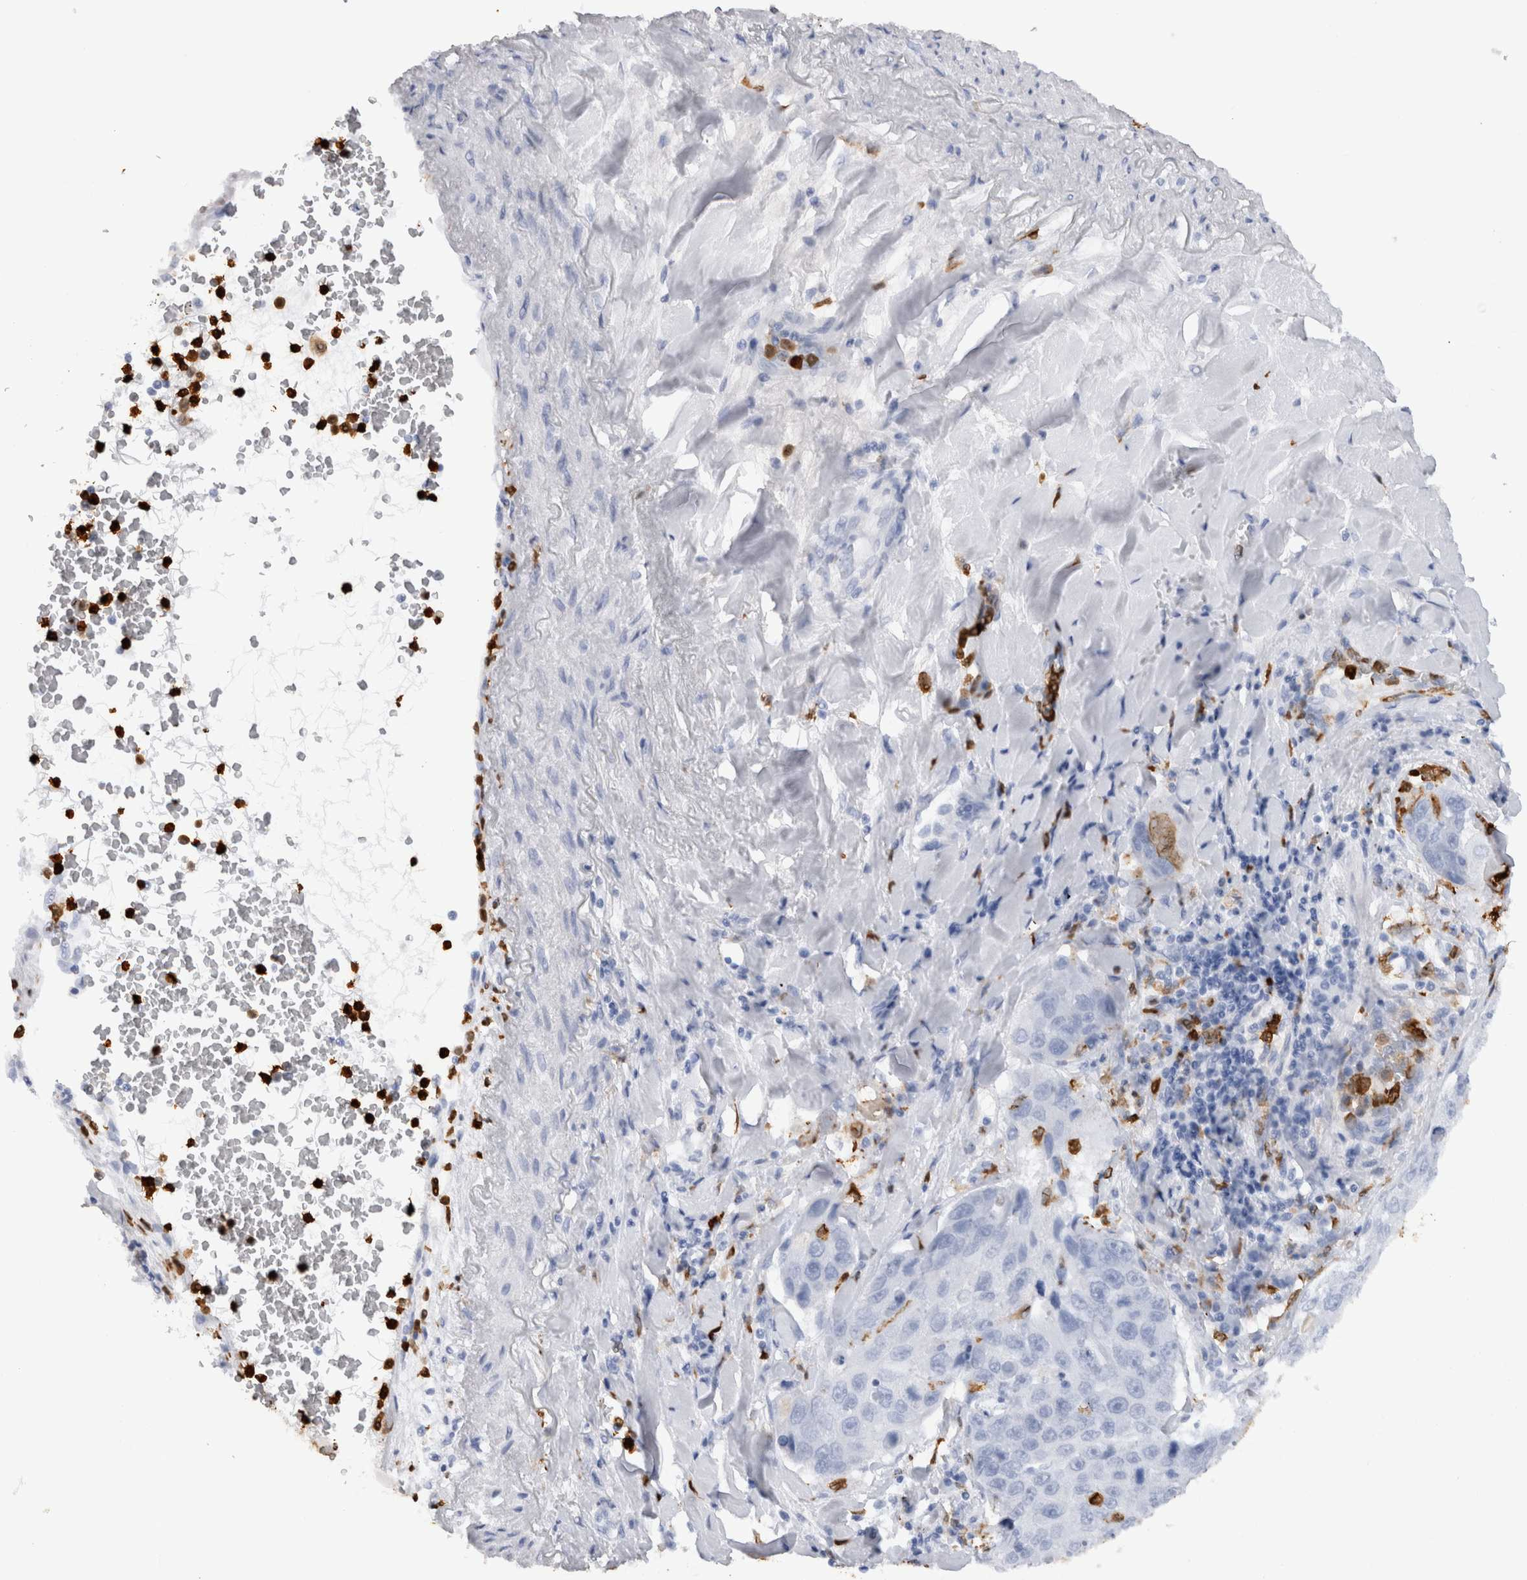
{"staining": {"intensity": "negative", "quantity": "none", "location": "none"}, "tissue": "lung cancer", "cell_type": "Tumor cells", "image_type": "cancer", "snomed": [{"axis": "morphology", "description": "Squamous cell carcinoma, NOS"}, {"axis": "topography", "description": "Lung"}], "caption": "This is an IHC photomicrograph of squamous cell carcinoma (lung). There is no expression in tumor cells.", "gene": "S100A8", "patient": {"sex": "male", "age": 61}}